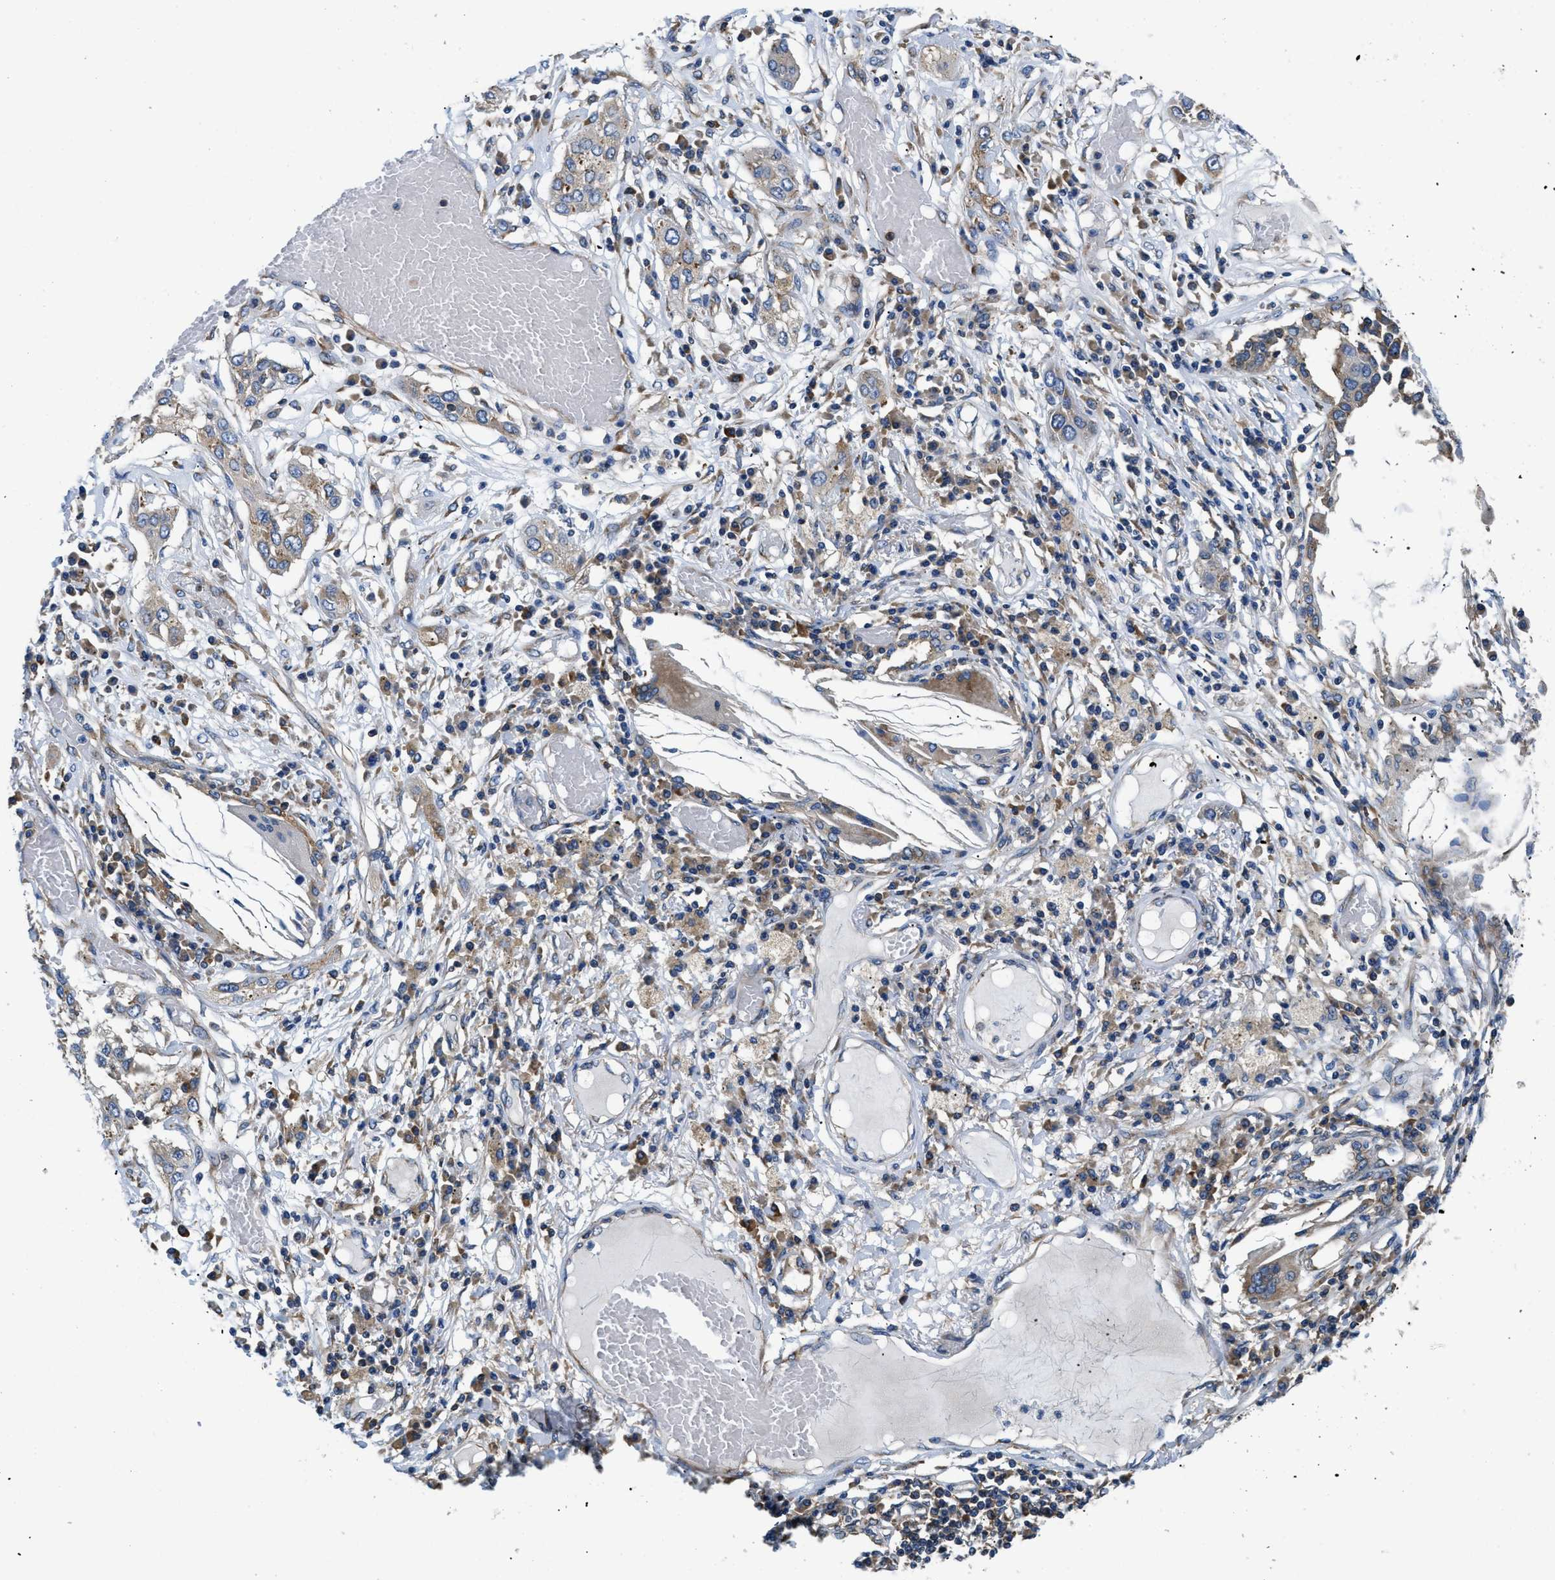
{"staining": {"intensity": "weak", "quantity": "25%-75%", "location": "cytoplasmic/membranous"}, "tissue": "lung cancer", "cell_type": "Tumor cells", "image_type": "cancer", "snomed": [{"axis": "morphology", "description": "Squamous cell carcinoma, NOS"}, {"axis": "topography", "description": "Lung"}], "caption": "Approximately 25%-75% of tumor cells in human lung squamous cell carcinoma display weak cytoplasmic/membranous protein positivity as visualized by brown immunohistochemical staining.", "gene": "ABCF1", "patient": {"sex": "male", "age": 71}}